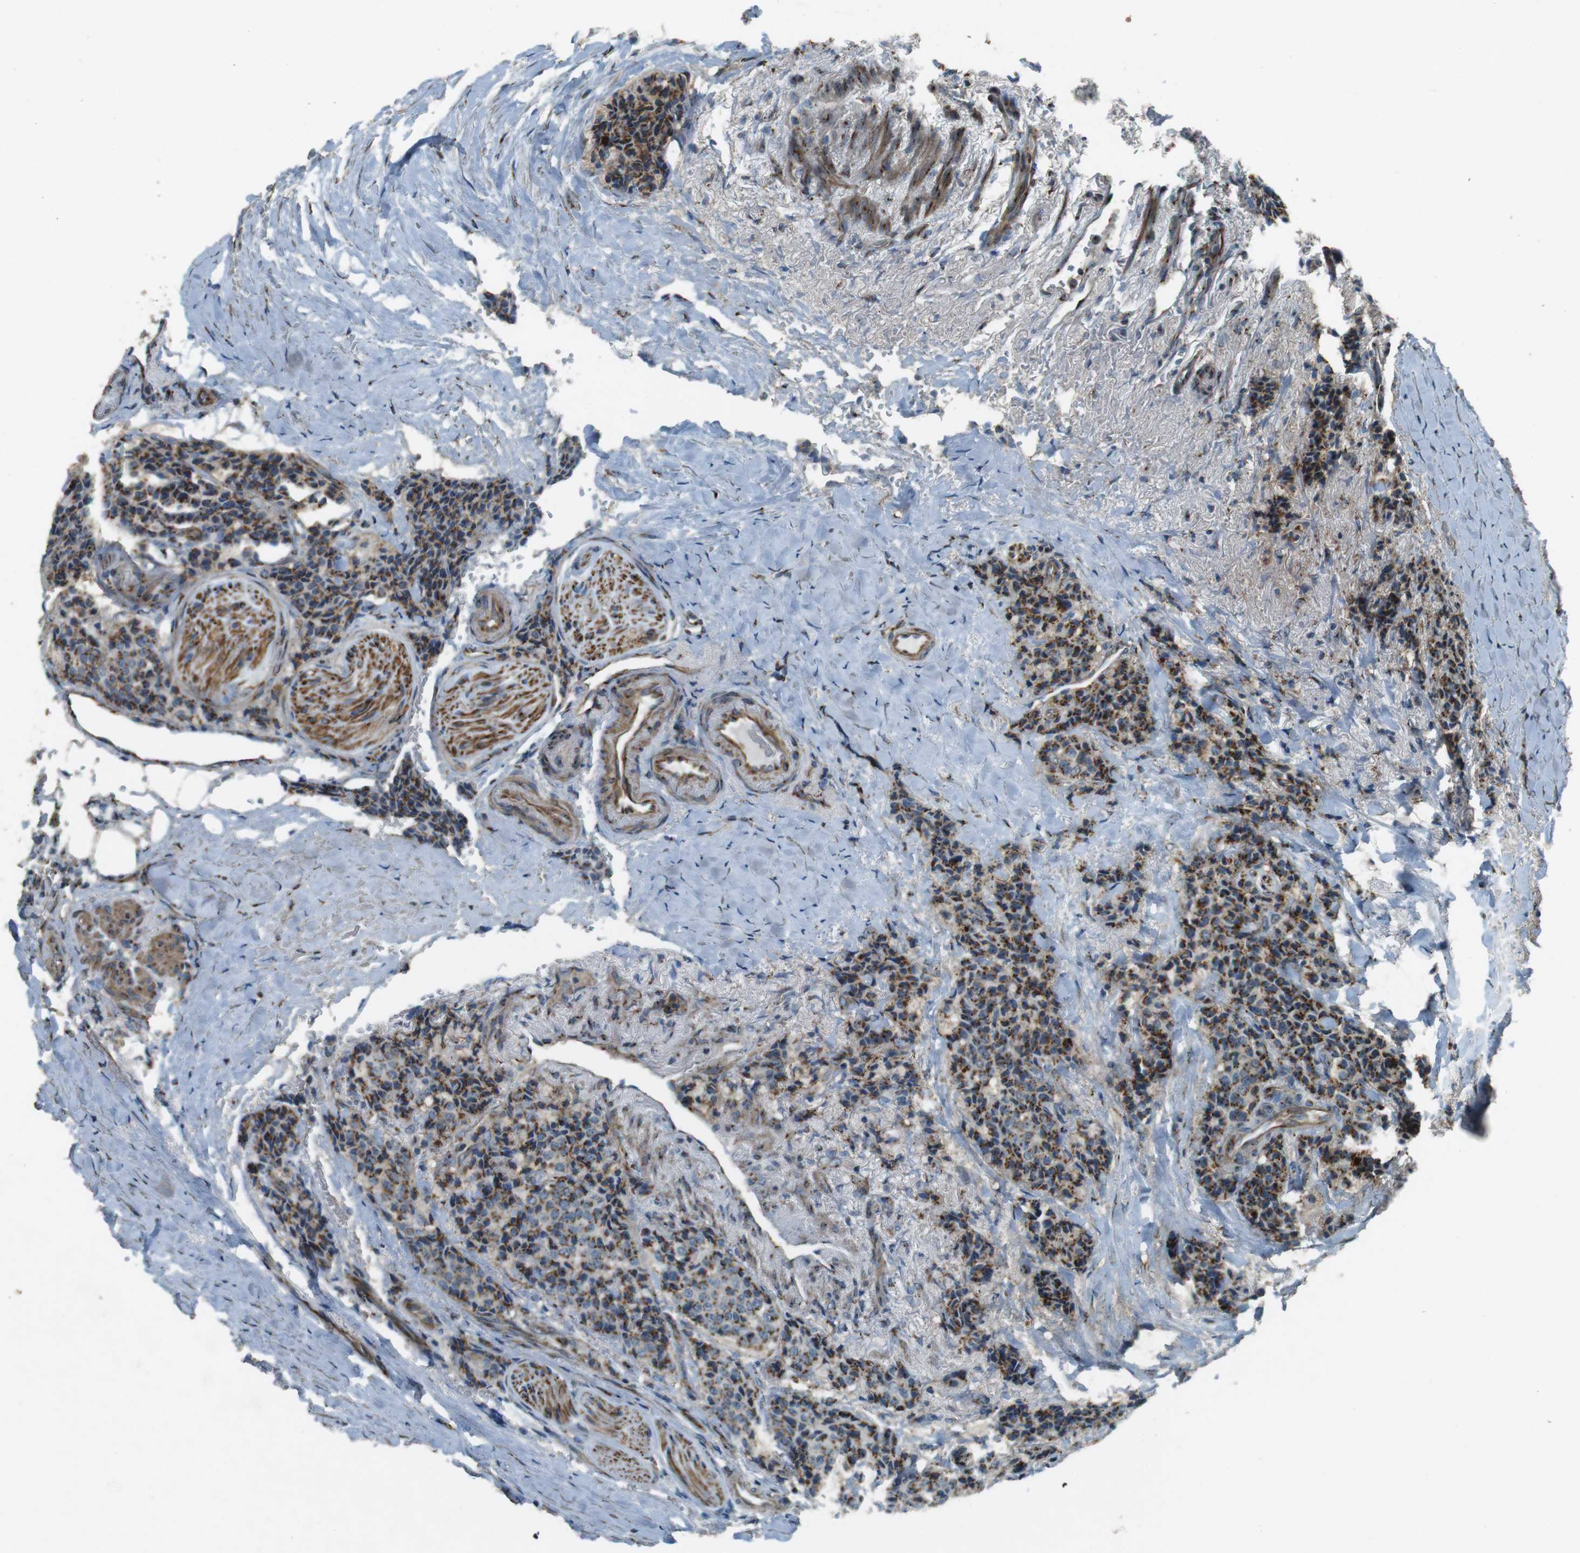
{"staining": {"intensity": "strong", "quantity": ">75%", "location": "cytoplasmic/membranous"}, "tissue": "carcinoid", "cell_type": "Tumor cells", "image_type": "cancer", "snomed": [{"axis": "morphology", "description": "Carcinoid, malignant, NOS"}, {"axis": "topography", "description": "Colon"}], "caption": "IHC histopathology image of neoplastic tissue: carcinoid stained using IHC reveals high levels of strong protein expression localized specifically in the cytoplasmic/membranous of tumor cells, appearing as a cytoplasmic/membranous brown color.", "gene": "TMEM115", "patient": {"sex": "female", "age": 61}}